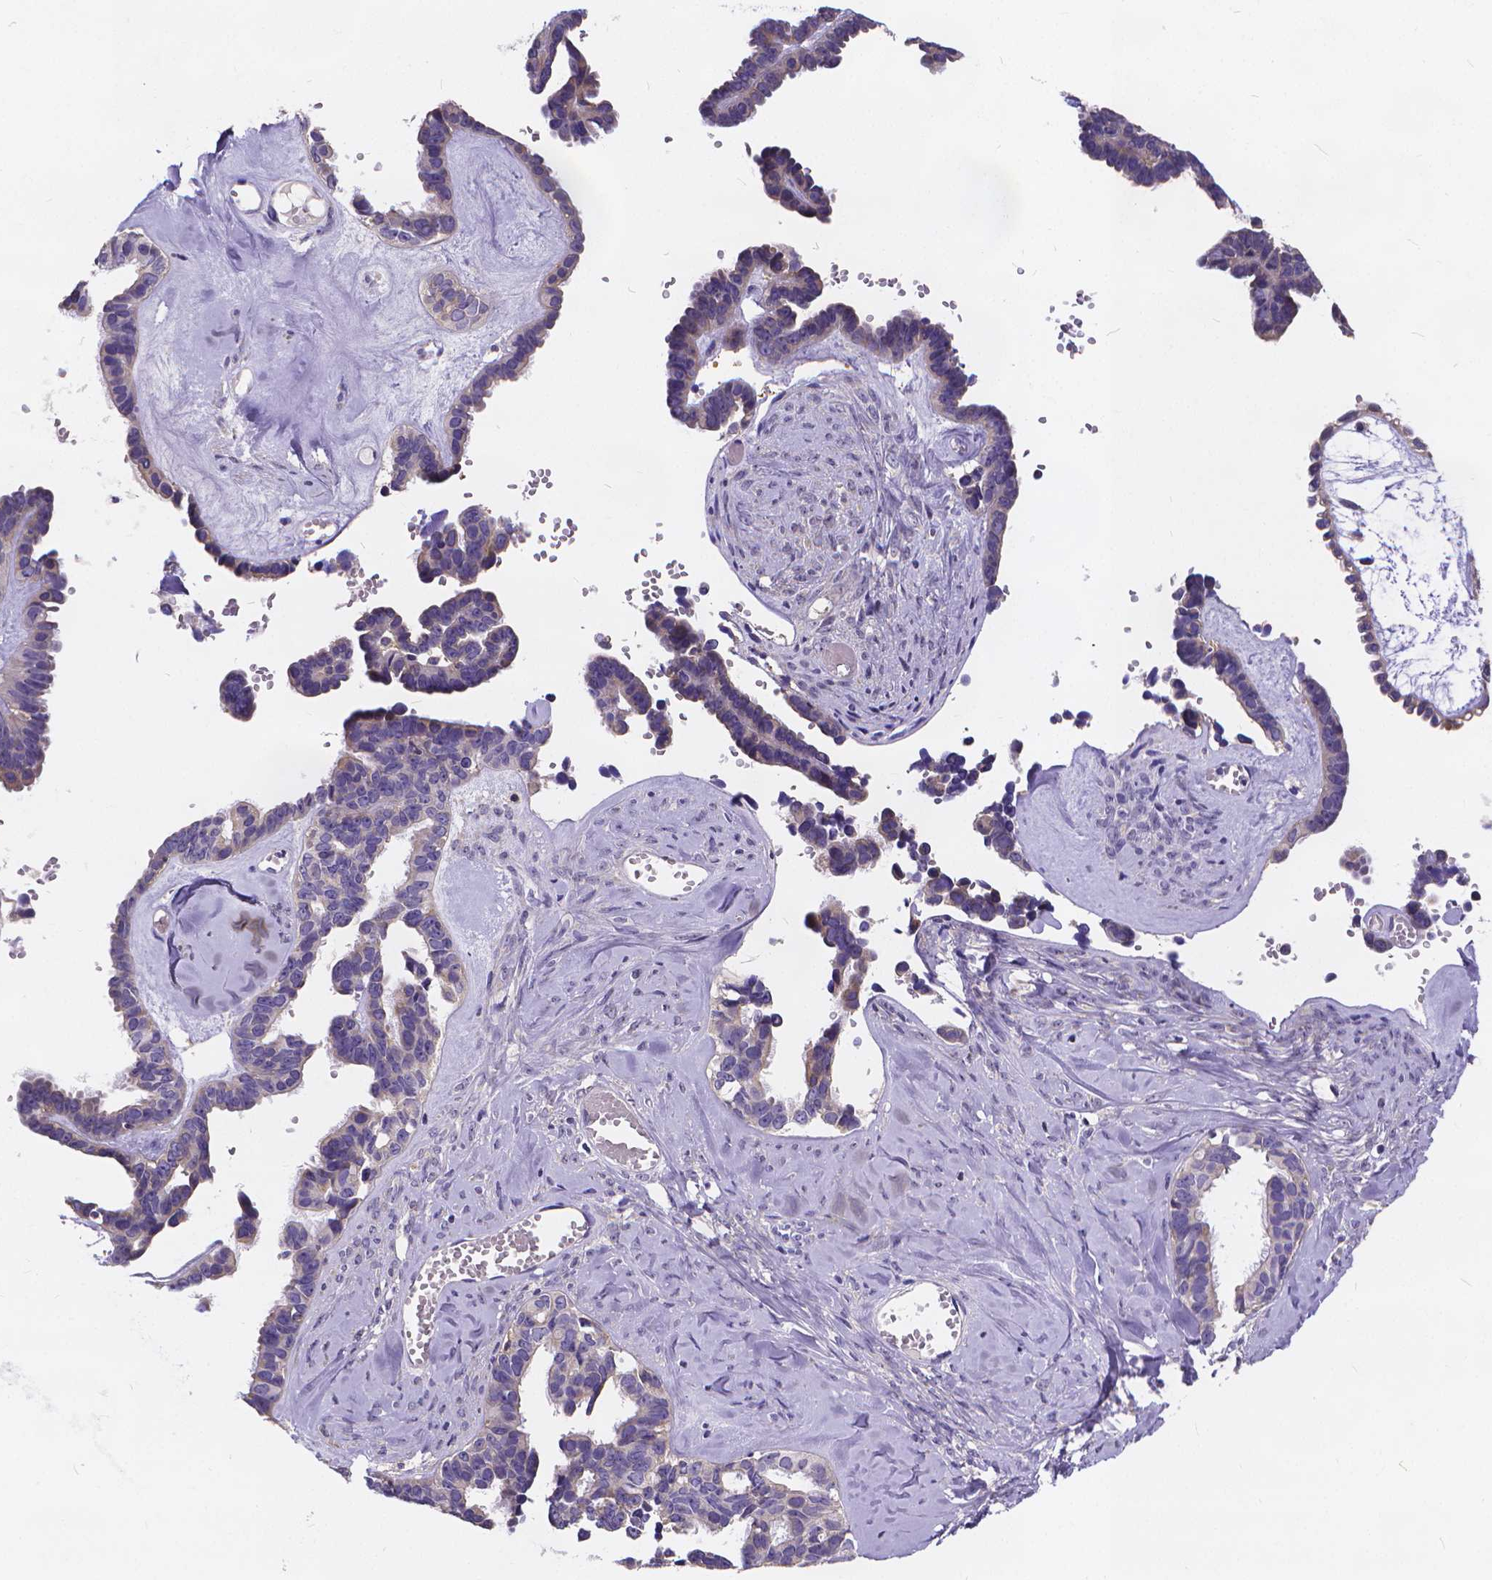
{"staining": {"intensity": "negative", "quantity": "none", "location": "none"}, "tissue": "ovarian cancer", "cell_type": "Tumor cells", "image_type": "cancer", "snomed": [{"axis": "morphology", "description": "Cystadenocarcinoma, serous, NOS"}, {"axis": "topography", "description": "Ovary"}], "caption": "DAB (3,3'-diaminobenzidine) immunohistochemical staining of ovarian serous cystadenocarcinoma reveals no significant staining in tumor cells.", "gene": "GLRB", "patient": {"sex": "female", "age": 69}}